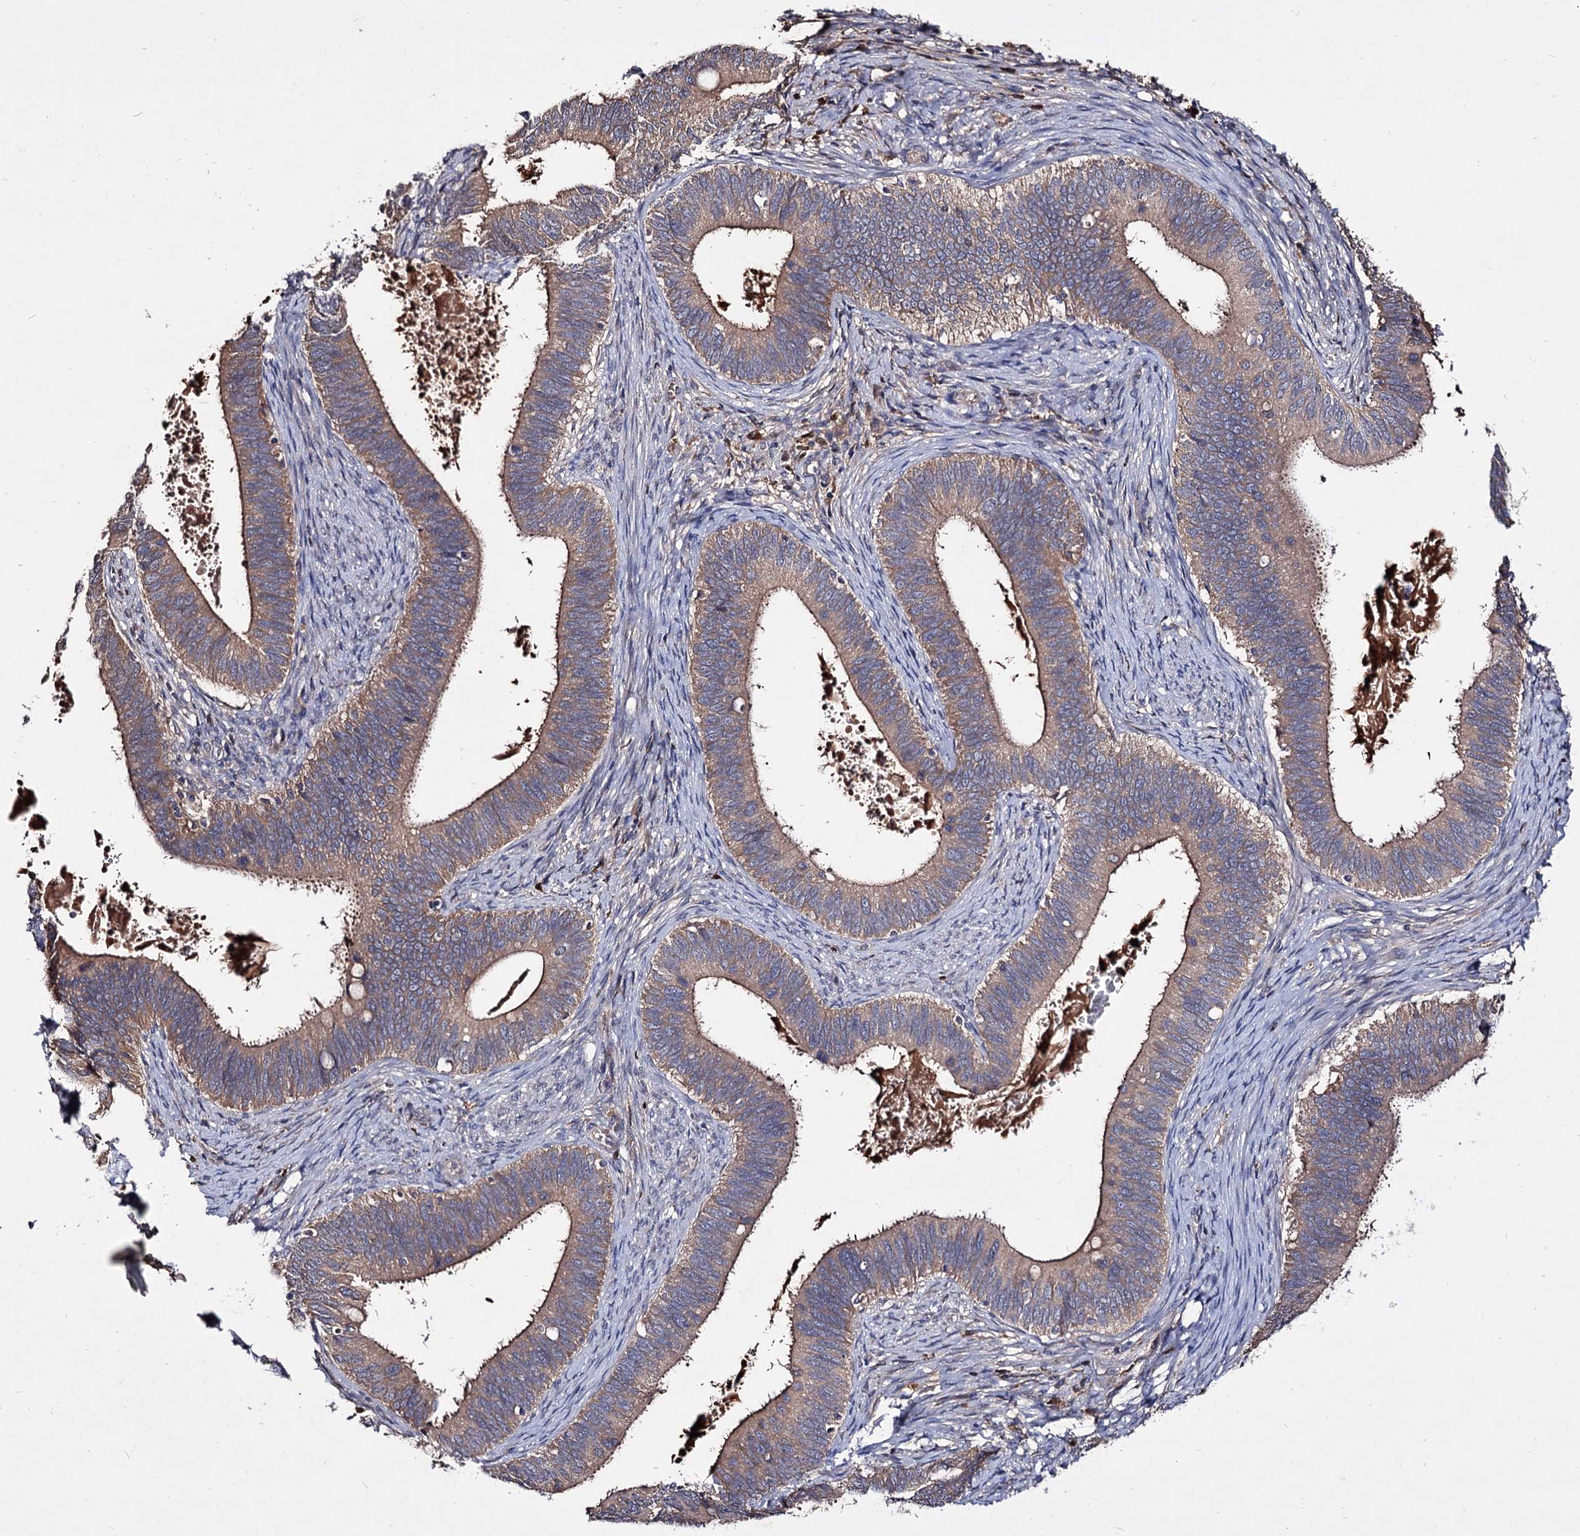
{"staining": {"intensity": "moderate", "quantity": ">75%", "location": "cytoplasmic/membranous"}, "tissue": "cervical cancer", "cell_type": "Tumor cells", "image_type": "cancer", "snomed": [{"axis": "morphology", "description": "Adenocarcinoma, NOS"}, {"axis": "topography", "description": "Cervix"}], "caption": "Immunohistochemical staining of human cervical adenocarcinoma demonstrates medium levels of moderate cytoplasmic/membranous protein expression in approximately >75% of tumor cells.", "gene": "ARFIP2", "patient": {"sex": "female", "age": 42}}